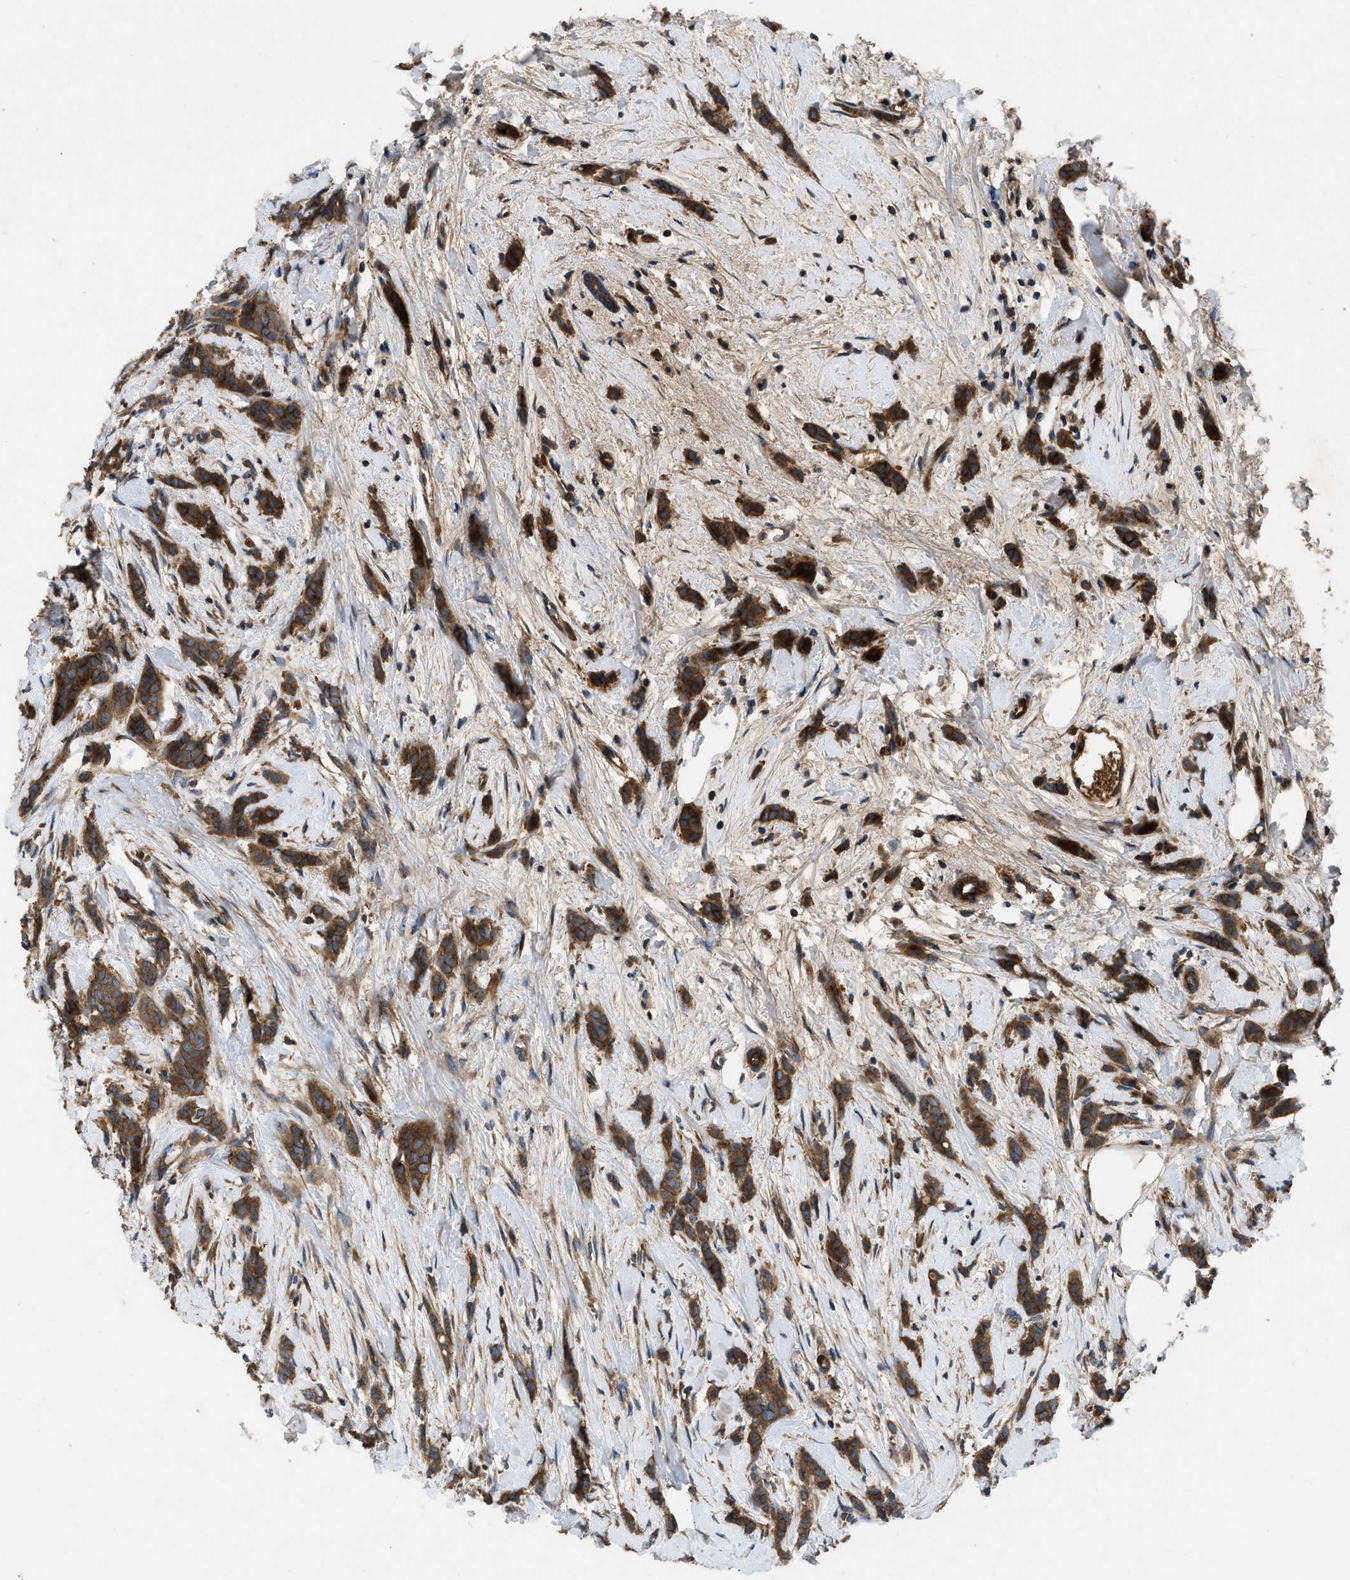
{"staining": {"intensity": "strong", "quantity": ">75%", "location": "cytoplasmic/membranous"}, "tissue": "breast cancer", "cell_type": "Tumor cells", "image_type": "cancer", "snomed": [{"axis": "morphology", "description": "Lobular carcinoma, in situ"}, {"axis": "morphology", "description": "Lobular carcinoma"}, {"axis": "topography", "description": "Breast"}], "caption": "Immunohistochemistry micrograph of neoplastic tissue: human breast cancer (lobular carcinoma in situ) stained using IHC displays high levels of strong protein expression localized specifically in the cytoplasmic/membranous of tumor cells, appearing as a cytoplasmic/membranous brown color.", "gene": "CNNM3", "patient": {"sex": "female", "age": 41}}